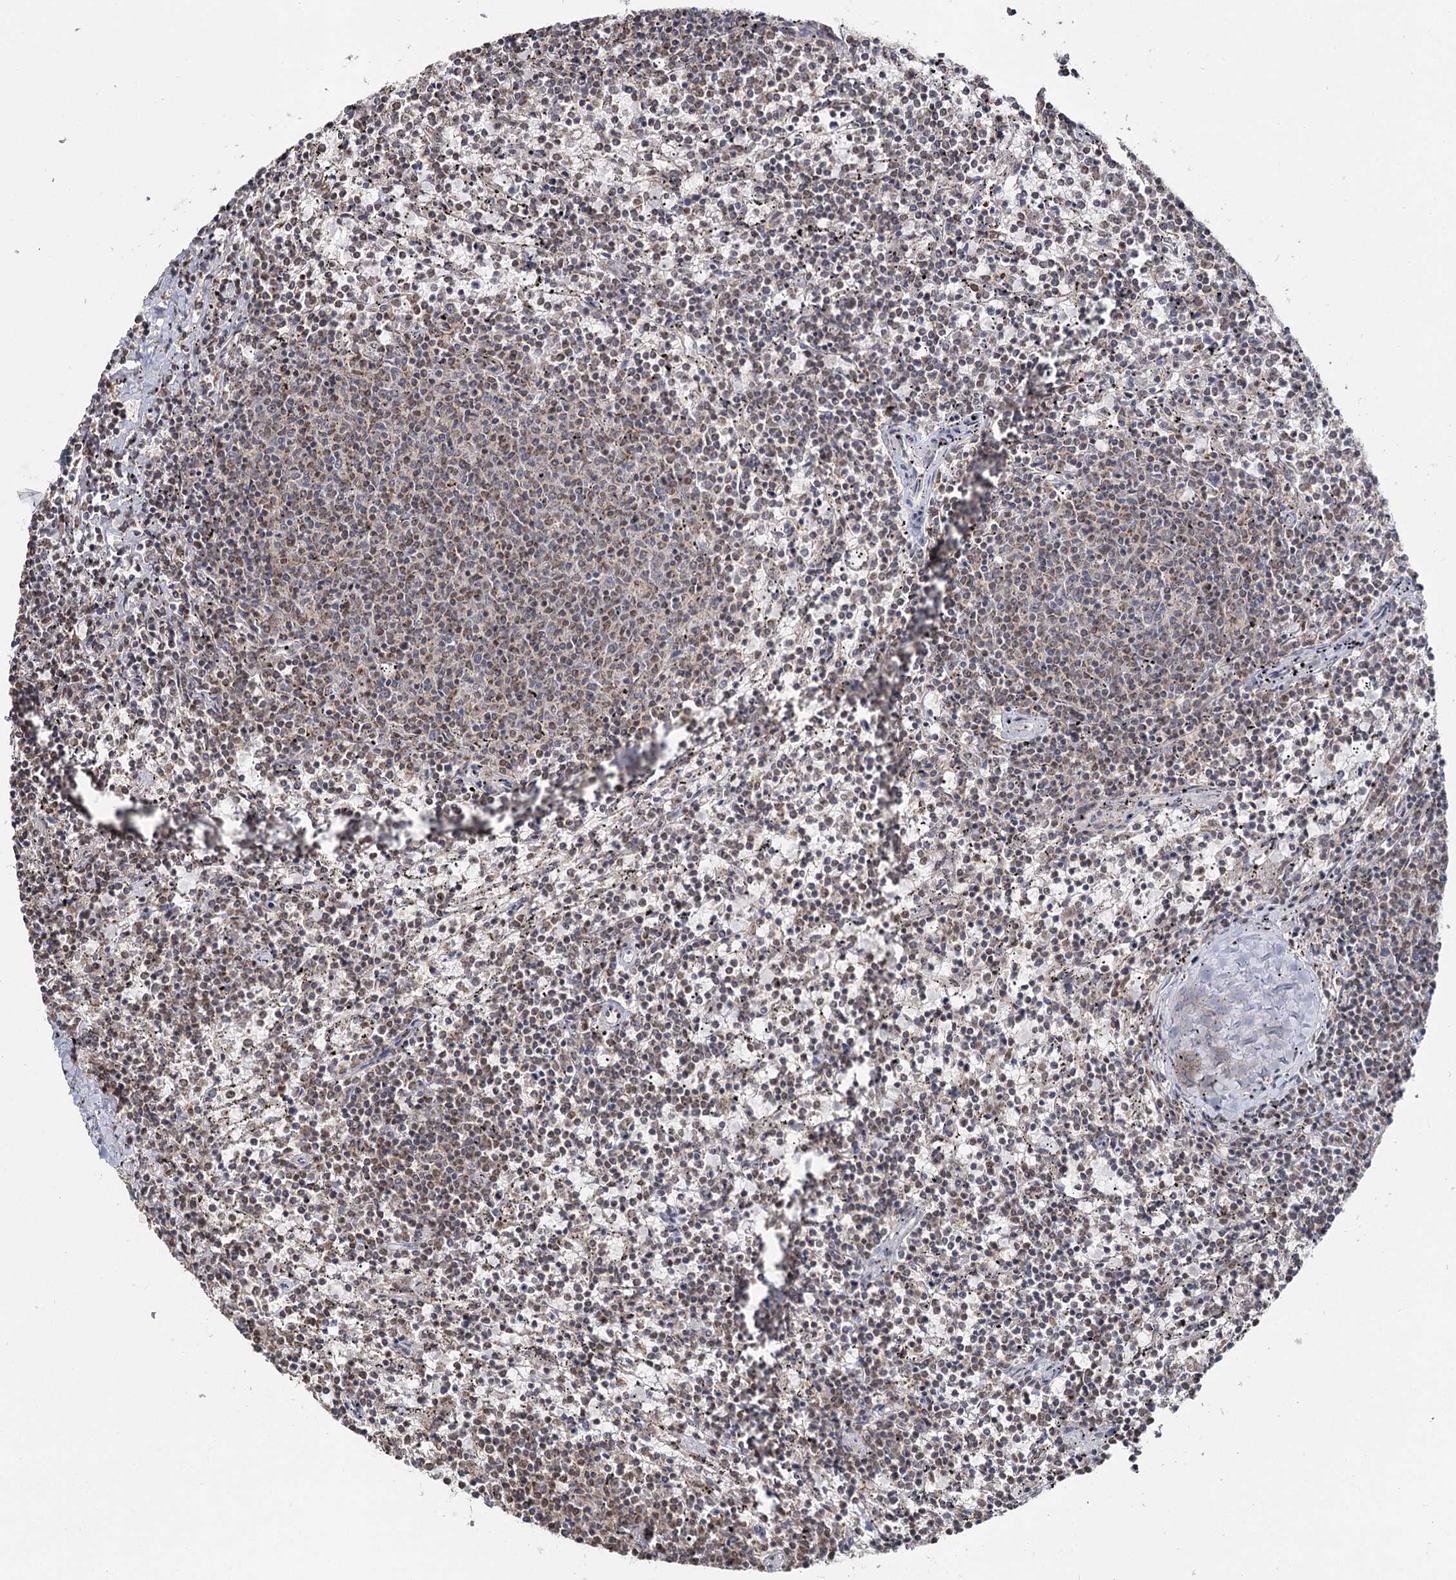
{"staining": {"intensity": "weak", "quantity": "<25%", "location": "nuclear"}, "tissue": "lymphoma", "cell_type": "Tumor cells", "image_type": "cancer", "snomed": [{"axis": "morphology", "description": "Malignant lymphoma, non-Hodgkin's type, Low grade"}, {"axis": "topography", "description": "Spleen"}], "caption": "IHC image of neoplastic tissue: lymphoma stained with DAB (3,3'-diaminobenzidine) reveals no significant protein positivity in tumor cells. (Brightfield microscopy of DAB immunohistochemistry (IHC) at high magnification).", "gene": "PDHX", "patient": {"sex": "female", "age": 50}}